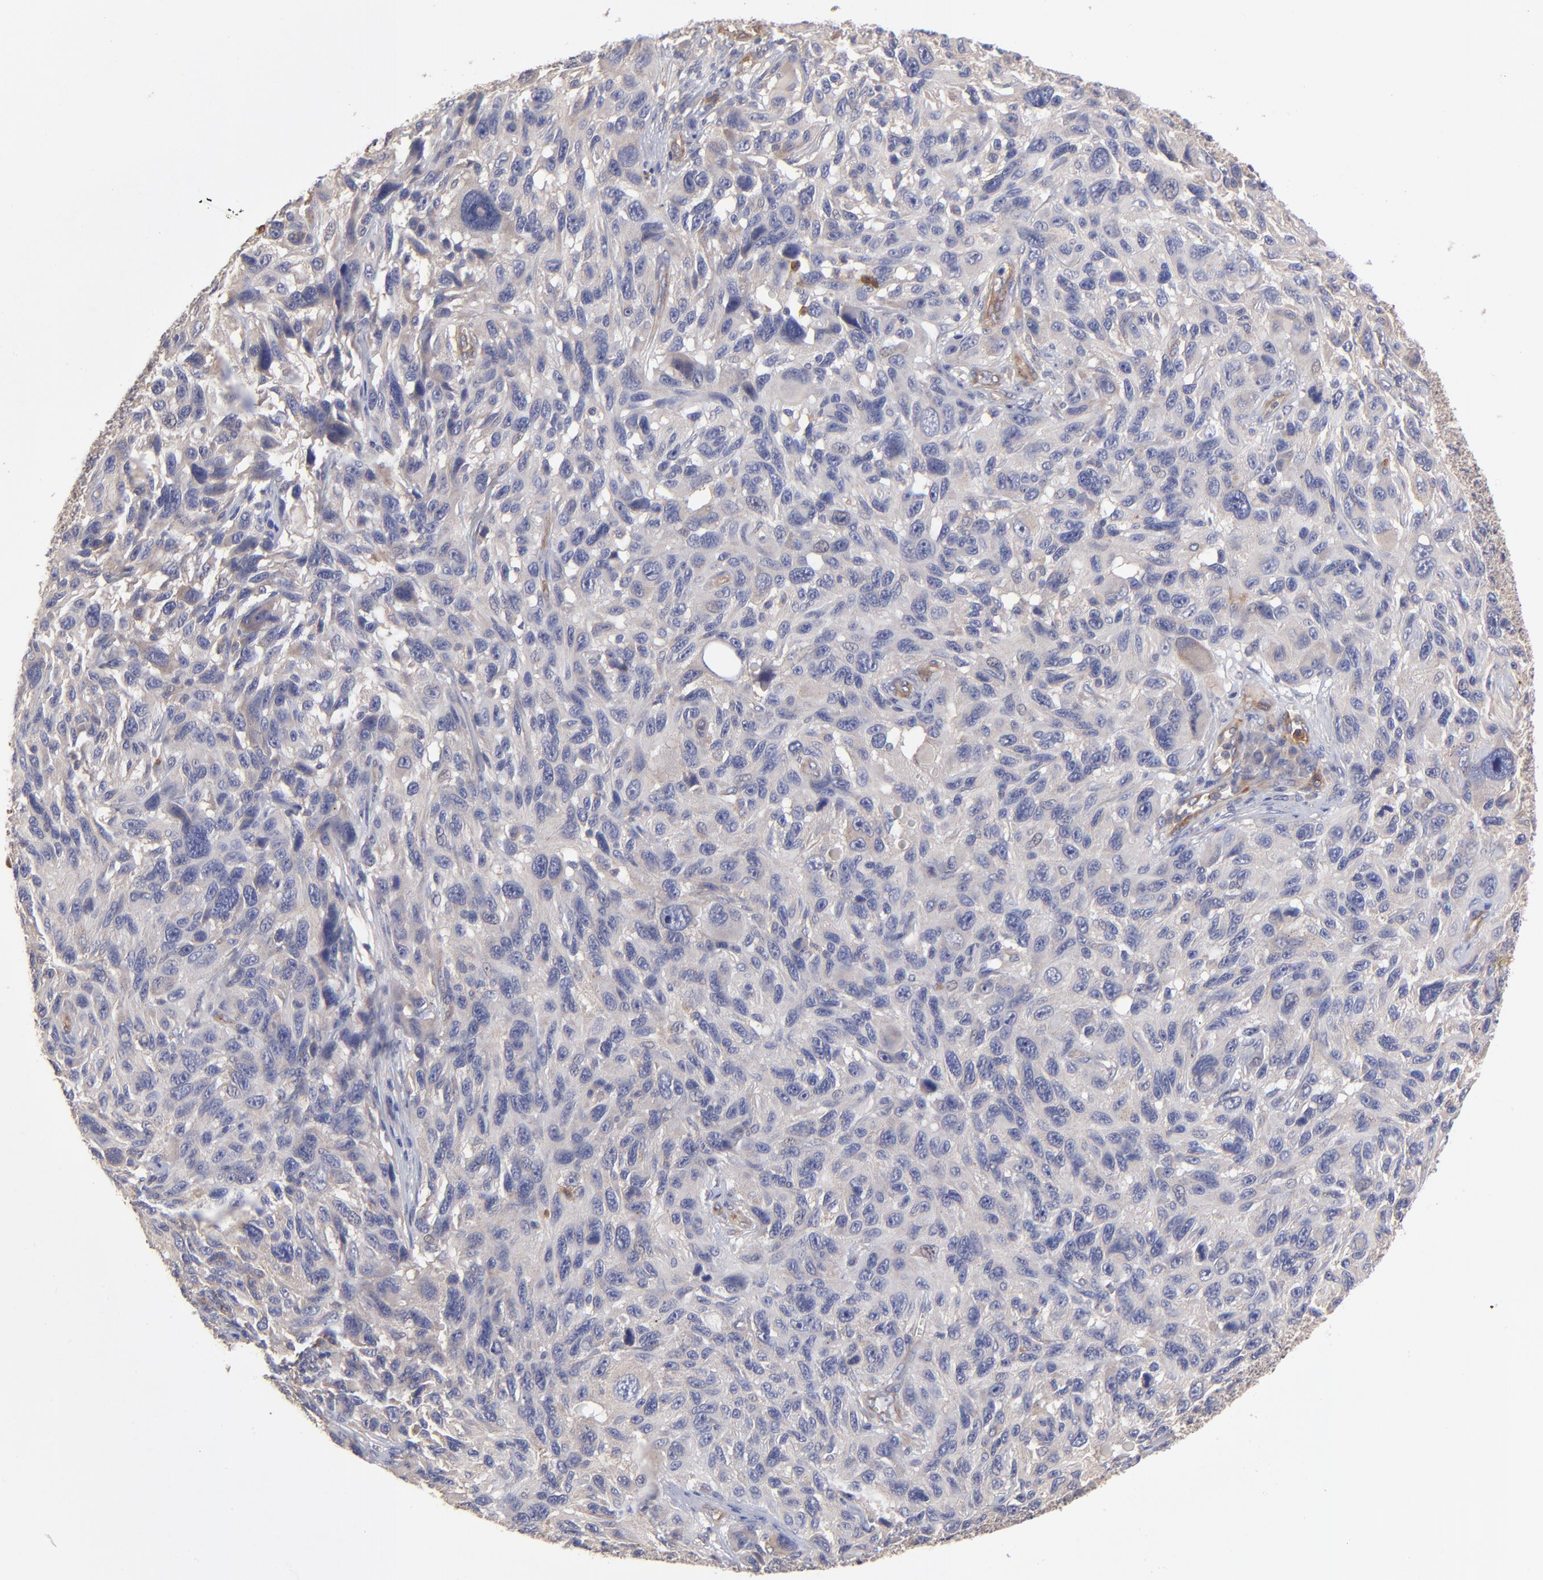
{"staining": {"intensity": "negative", "quantity": "none", "location": "none"}, "tissue": "melanoma", "cell_type": "Tumor cells", "image_type": "cancer", "snomed": [{"axis": "morphology", "description": "Malignant melanoma, NOS"}, {"axis": "topography", "description": "Skin"}], "caption": "This is an immunohistochemistry micrograph of human malignant melanoma. There is no expression in tumor cells.", "gene": "ASB7", "patient": {"sex": "male", "age": 53}}